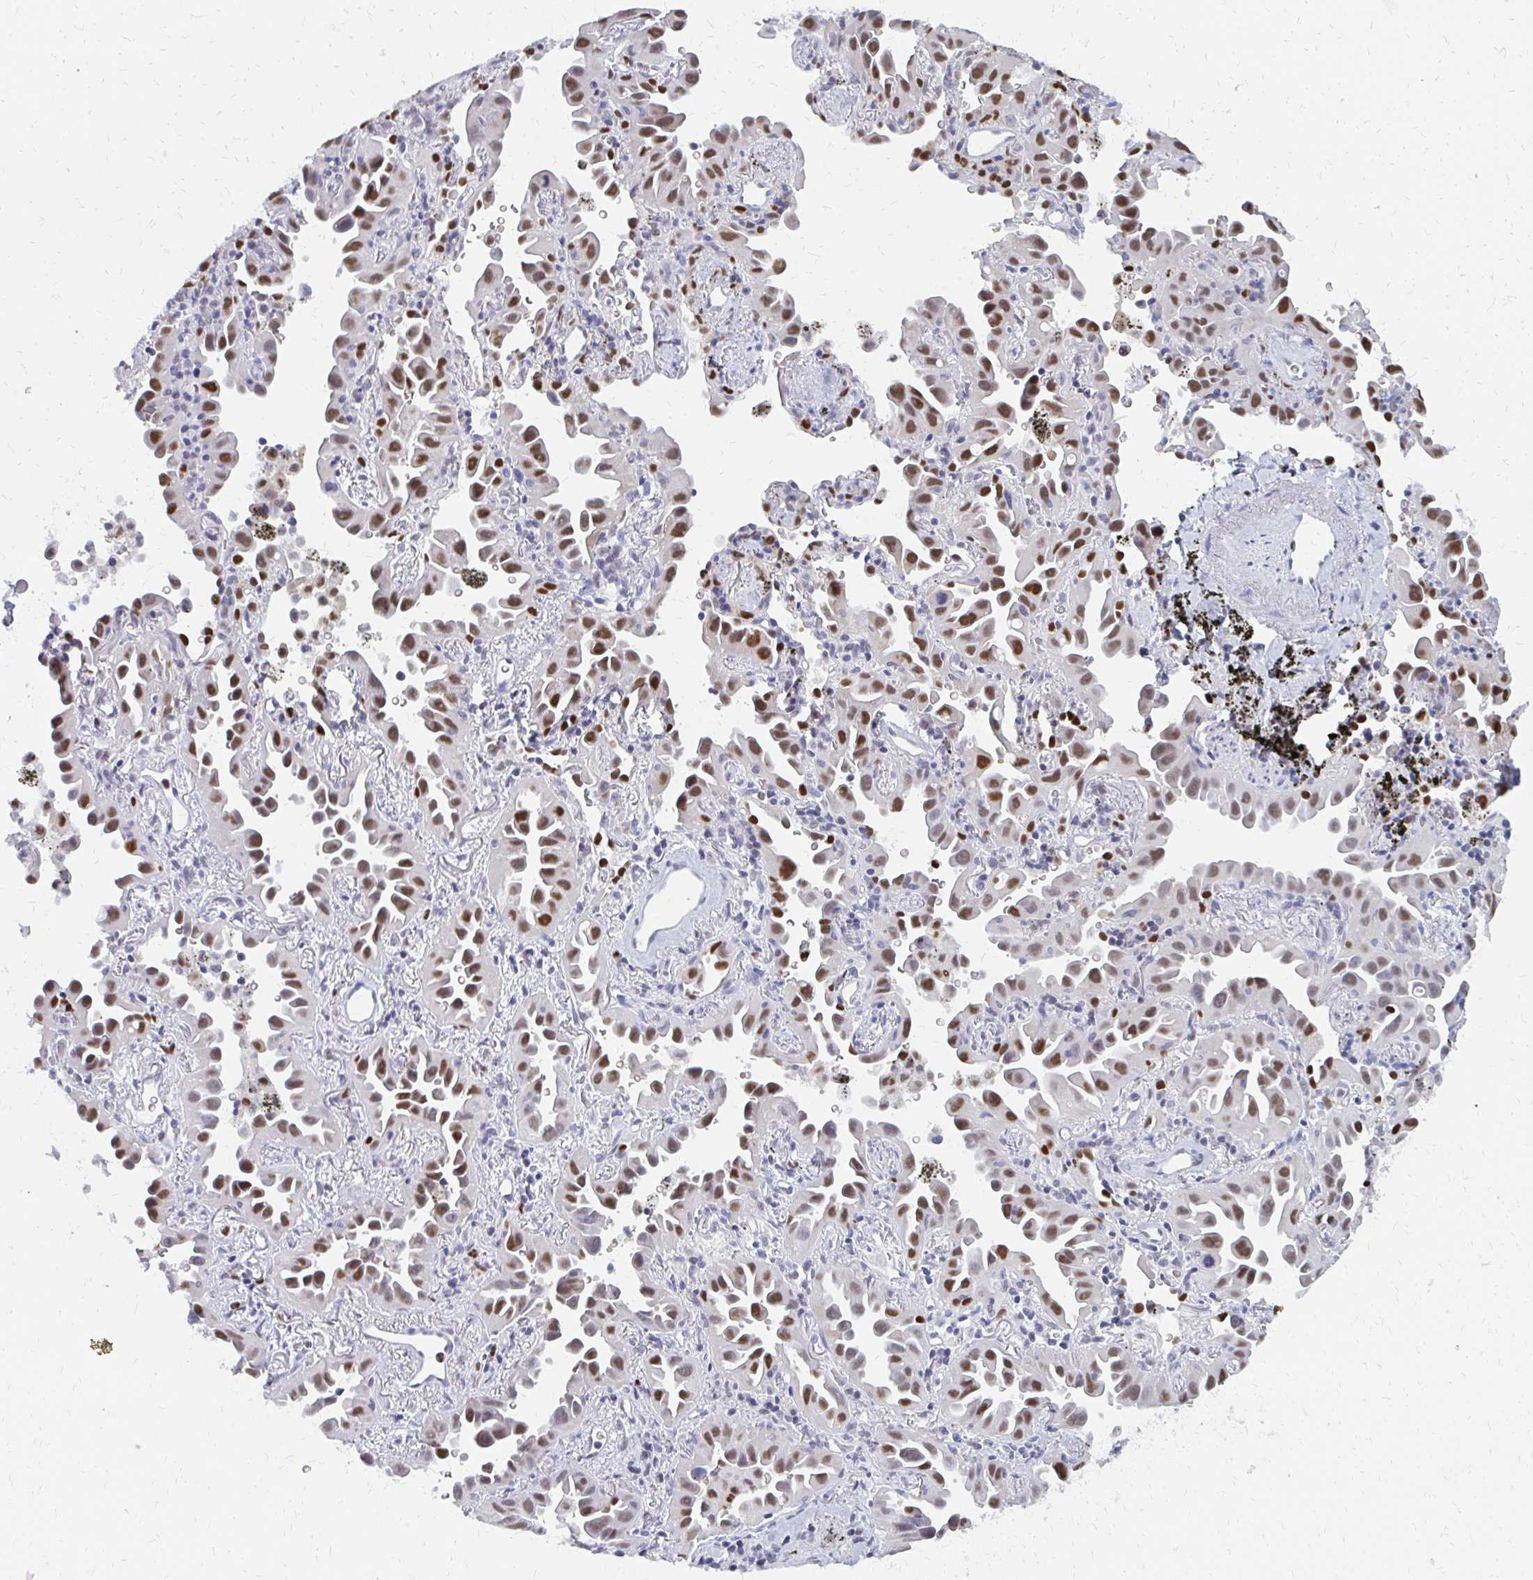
{"staining": {"intensity": "moderate", "quantity": ">75%", "location": "nuclear"}, "tissue": "lung cancer", "cell_type": "Tumor cells", "image_type": "cancer", "snomed": [{"axis": "morphology", "description": "Adenocarcinoma, NOS"}, {"axis": "topography", "description": "Lung"}], "caption": "Protein staining of lung cancer (adenocarcinoma) tissue exhibits moderate nuclear expression in approximately >75% of tumor cells.", "gene": "PLK3", "patient": {"sex": "male", "age": 68}}